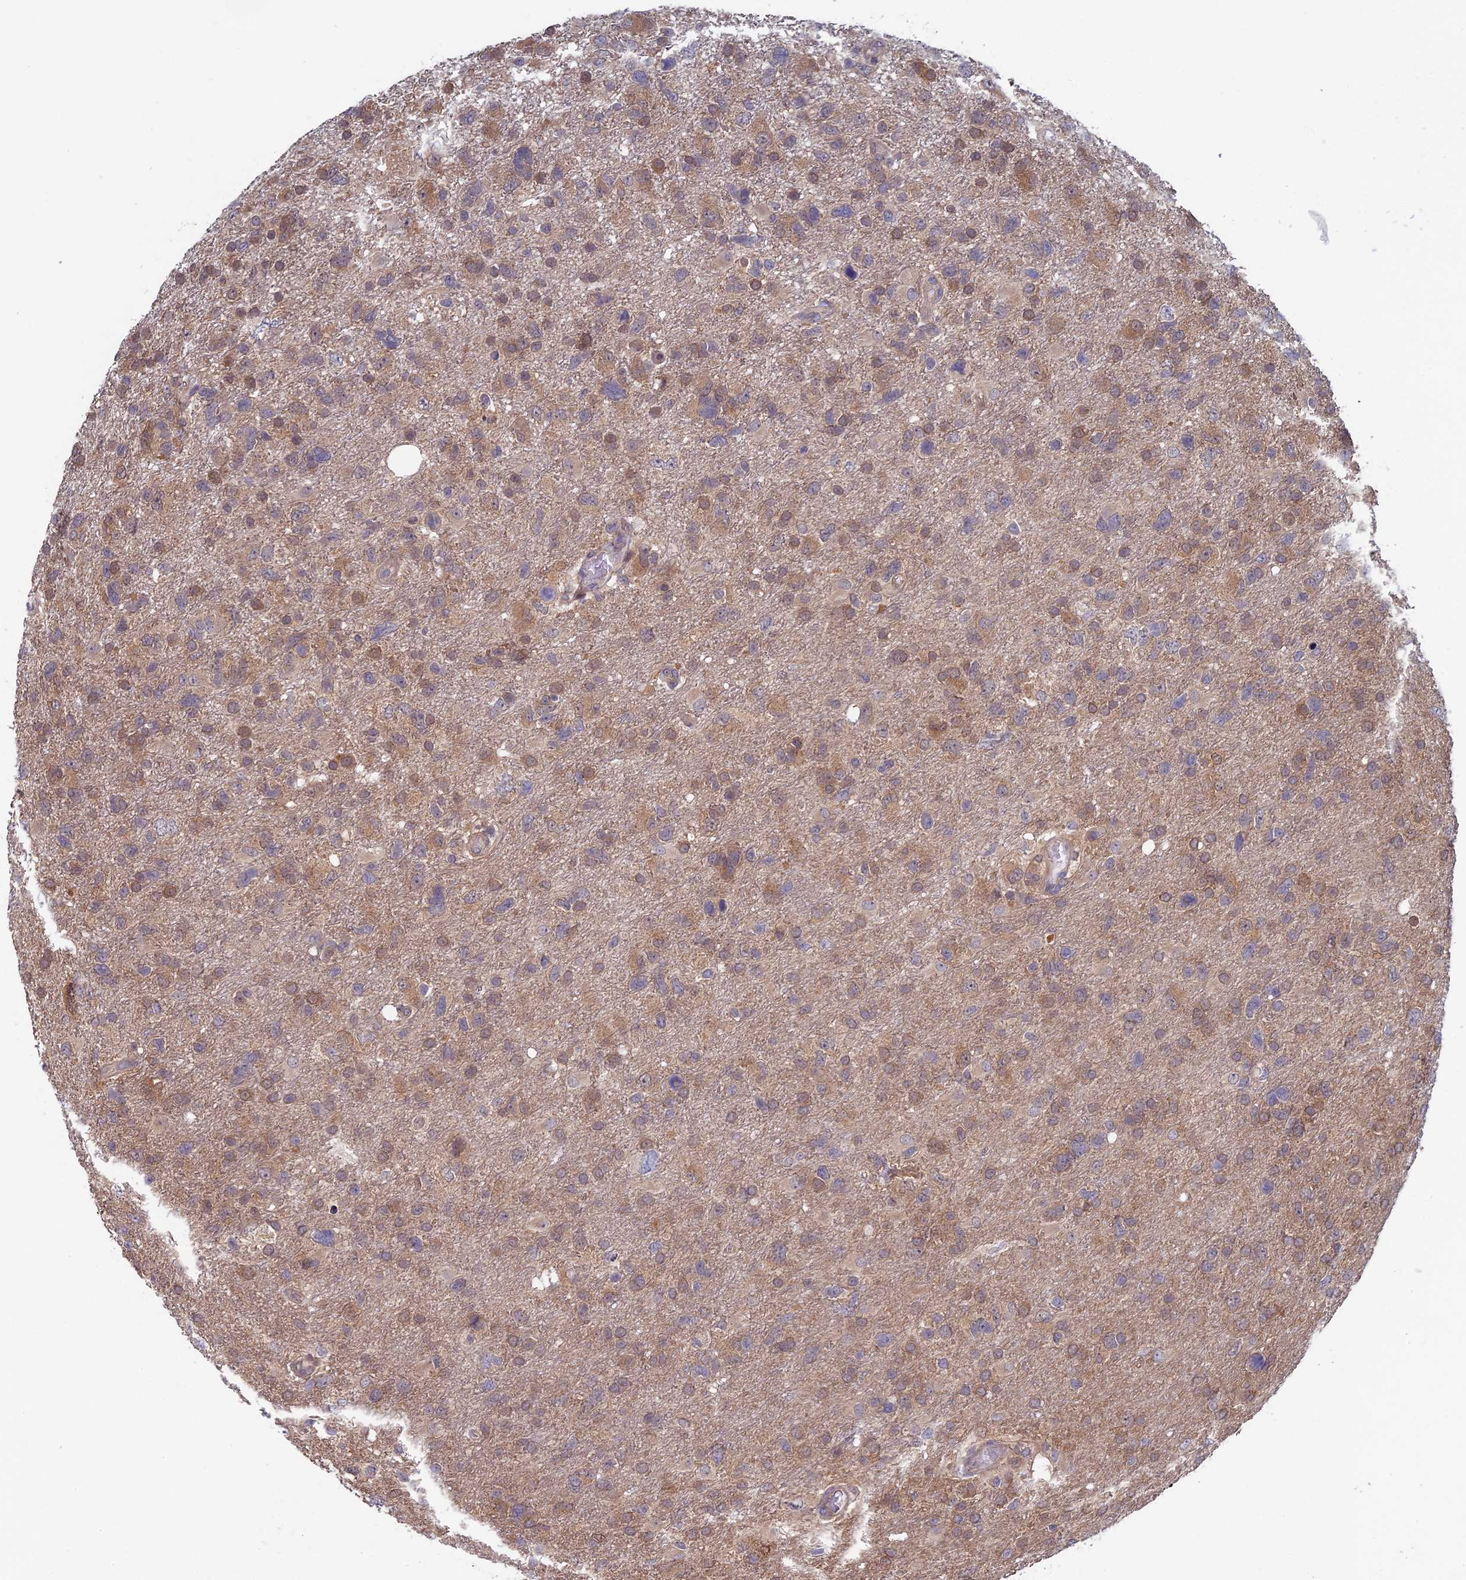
{"staining": {"intensity": "weak", "quantity": "25%-75%", "location": "cytoplasmic/membranous"}, "tissue": "glioma", "cell_type": "Tumor cells", "image_type": "cancer", "snomed": [{"axis": "morphology", "description": "Glioma, malignant, High grade"}, {"axis": "topography", "description": "Brain"}], "caption": "Protein expression analysis of malignant high-grade glioma displays weak cytoplasmic/membranous positivity in about 25%-75% of tumor cells.", "gene": "LCMT1", "patient": {"sex": "male", "age": 61}}